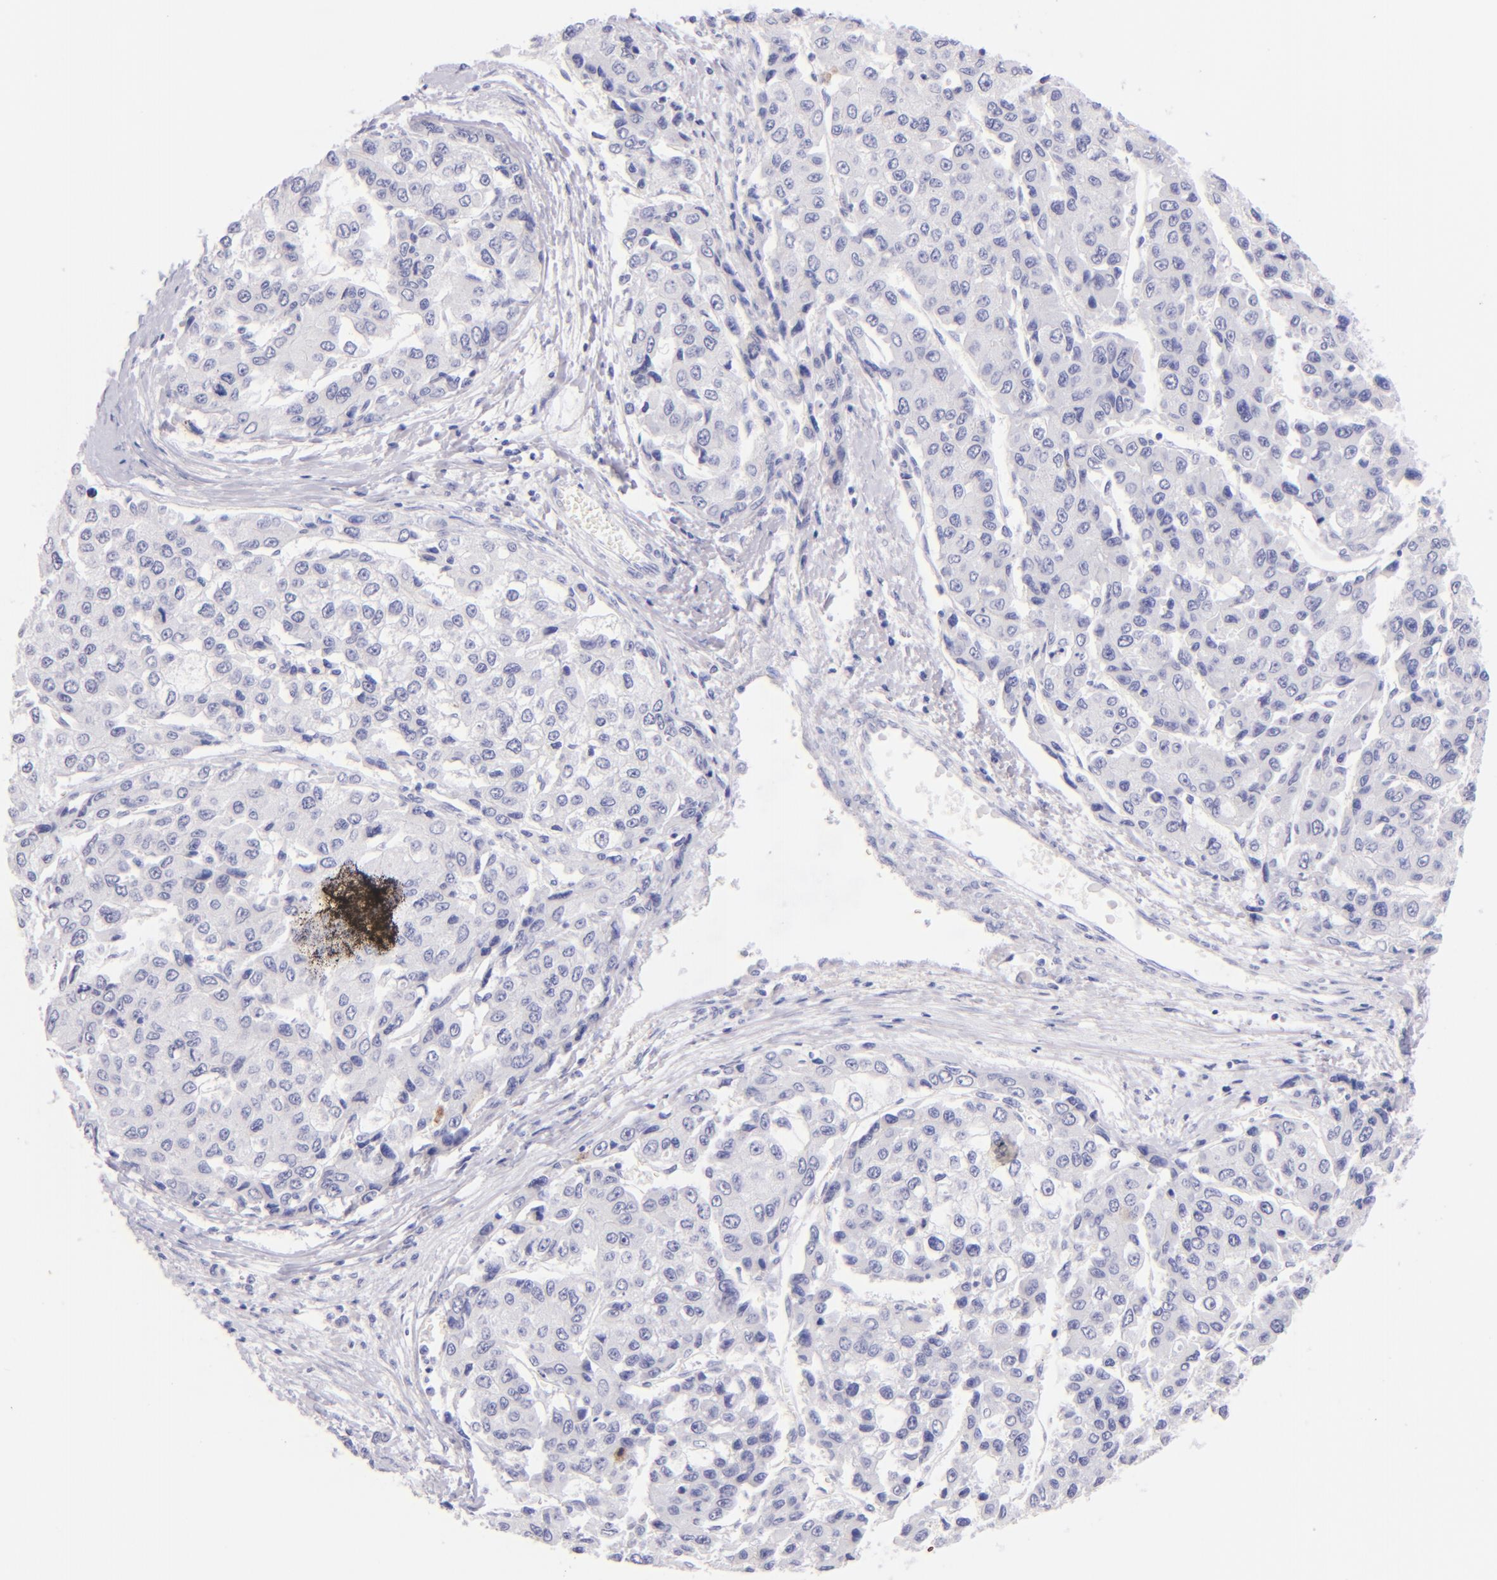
{"staining": {"intensity": "negative", "quantity": "none", "location": "none"}, "tissue": "liver cancer", "cell_type": "Tumor cells", "image_type": "cancer", "snomed": [{"axis": "morphology", "description": "Carcinoma, Hepatocellular, NOS"}, {"axis": "topography", "description": "Liver"}], "caption": "The image demonstrates no significant expression in tumor cells of liver hepatocellular carcinoma.", "gene": "SDC1", "patient": {"sex": "female", "age": 66}}